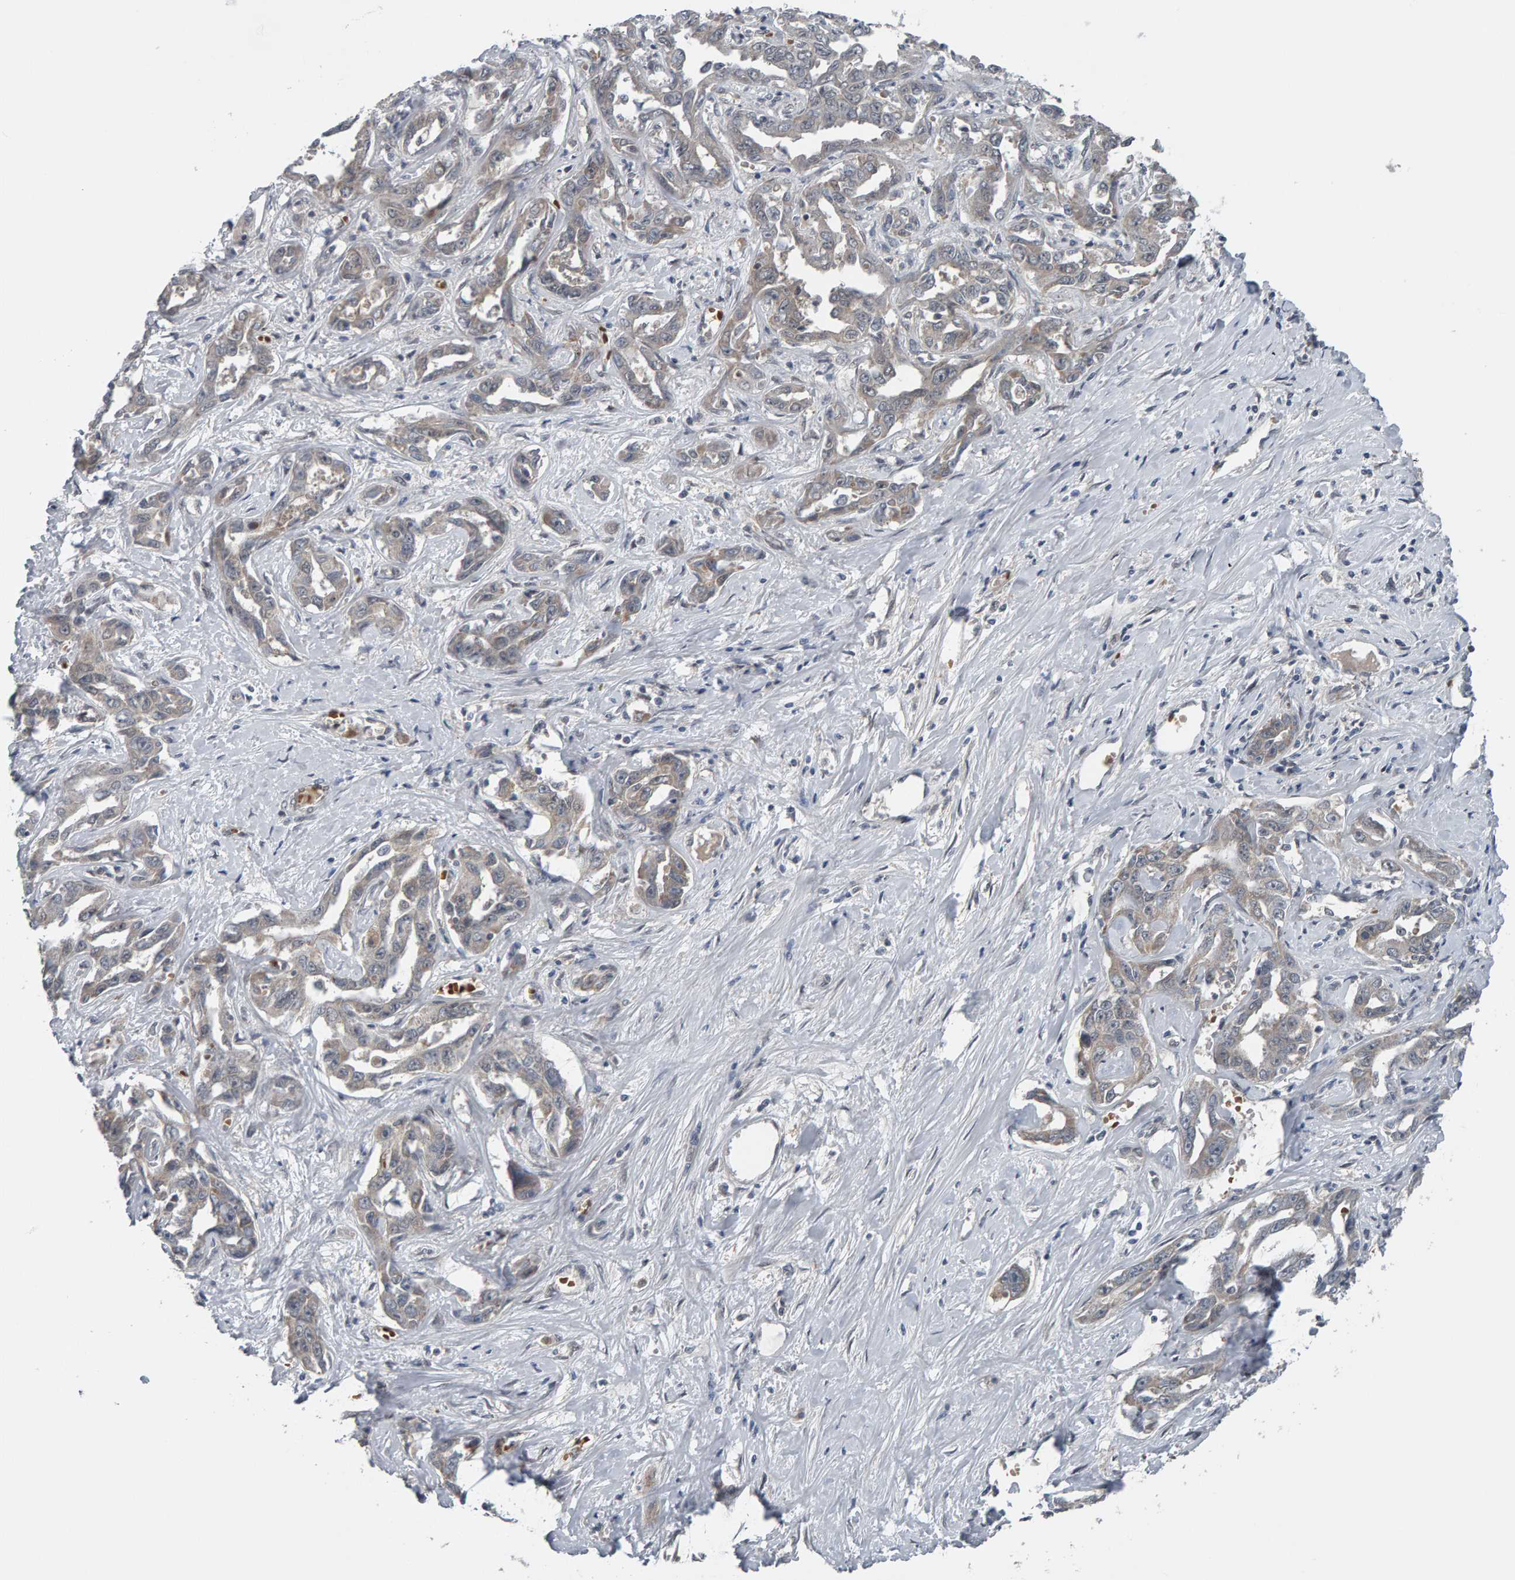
{"staining": {"intensity": "weak", "quantity": "25%-75%", "location": "cytoplasmic/membranous"}, "tissue": "liver cancer", "cell_type": "Tumor cells", "image_type": "cancer", "snomed": [{"axis": "morphology", "description": "Cholangiocarcinoma"}, {"axis": "topography", "description": "Liver"}], "caption": "A high-resolution histopathology image shows IHC staining of liver cancer, which exhibits weak cytoplasmic/membranous expression in about 25%-75% of tumor cells. The staining was performed using DAB to visualize the protein expression in brown, while the nuclei were stained in blue with hematoxylin (Magnification: 20x).", "gene": "COASY", "patient": {"sex": "male", "age": 59}}